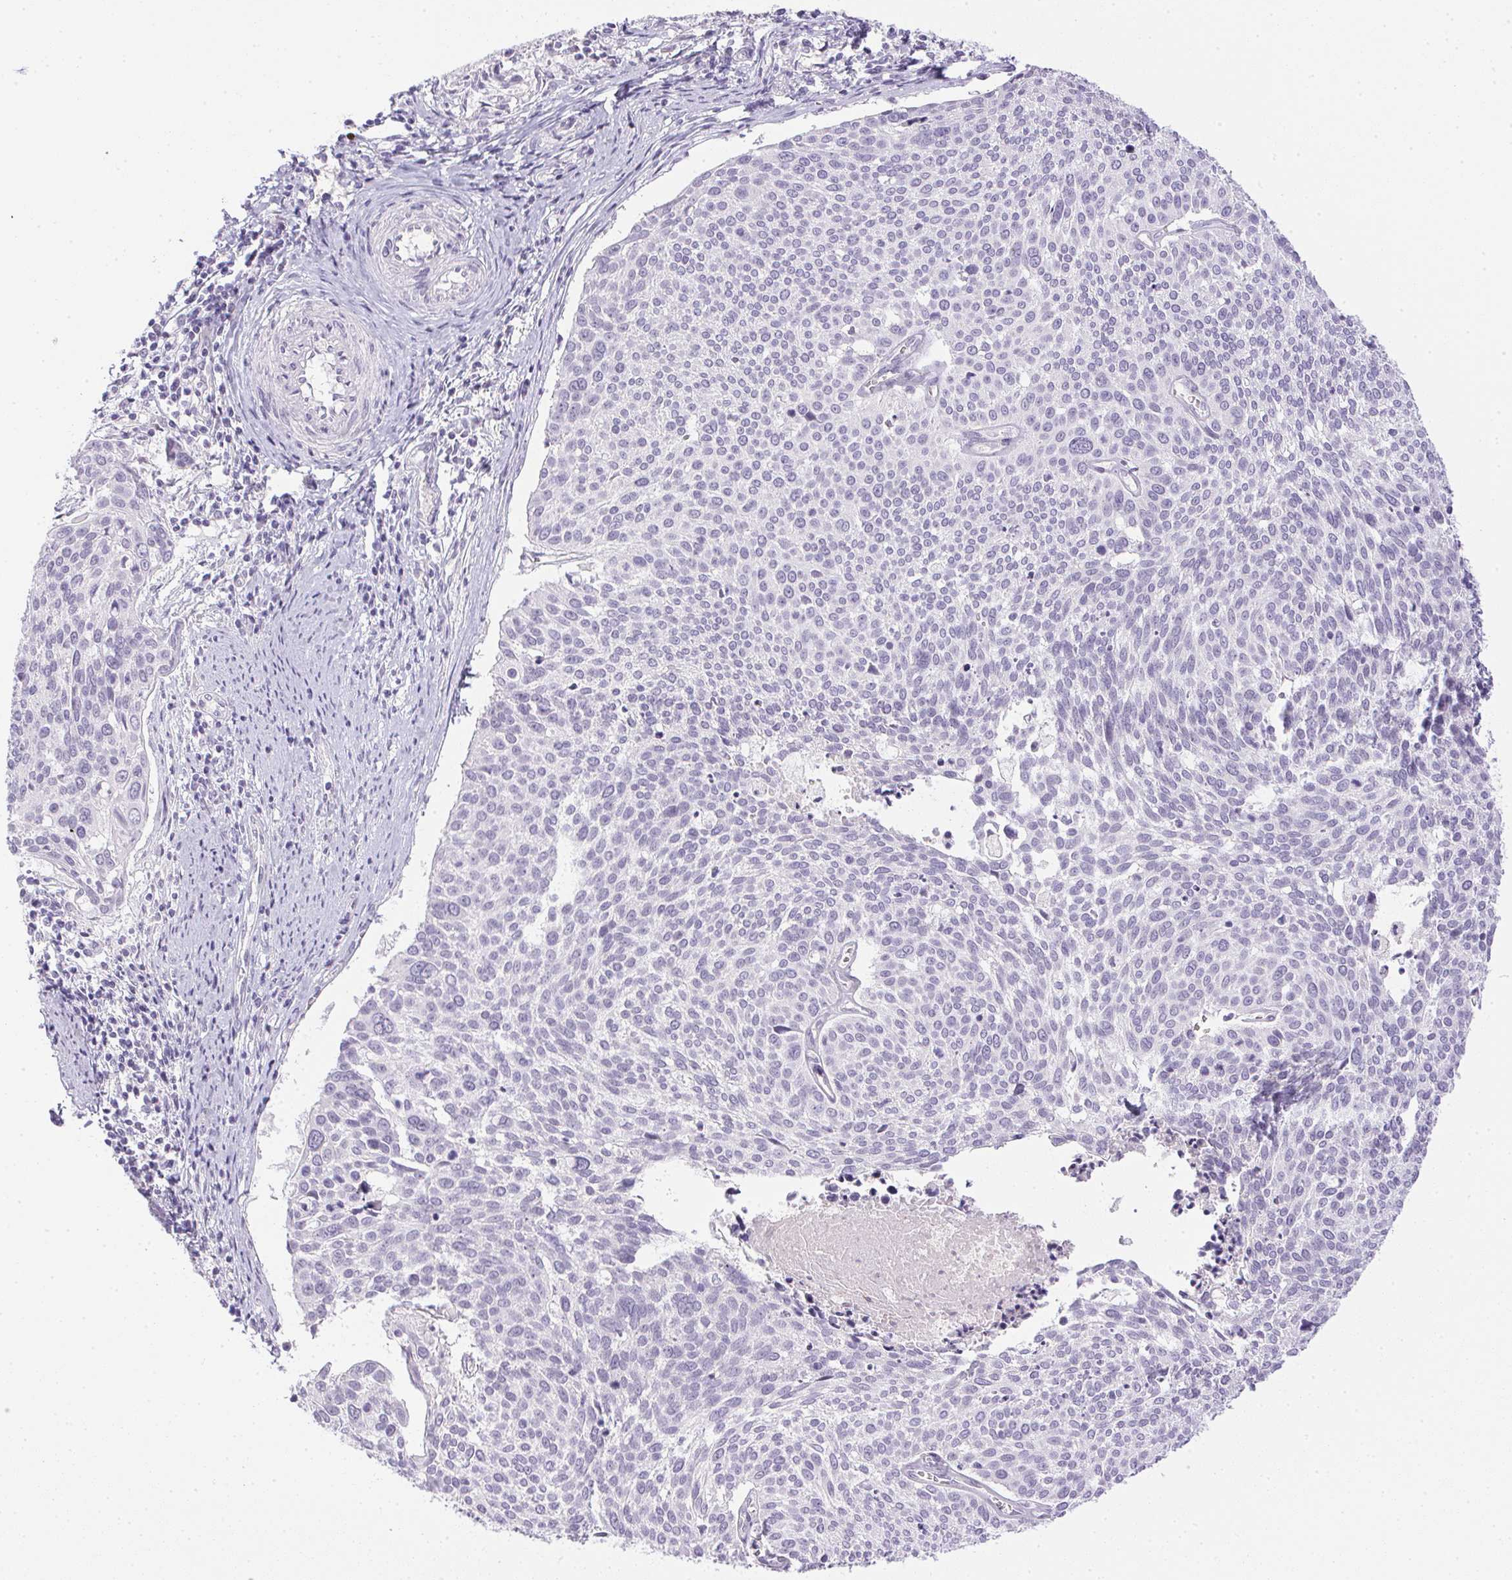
{"staining": {"intensity": "negative", "quantity": "none", "location": "none"}, "tissue": "cervical cancer", "cell_type": "Tumor cells", "image_type": "cancer", "snomed": [{"axis": "morphology", "description": "Squamous cell carcinoma, NOS"}, {"axis": "topography", "description": "Cervix"}], "caption": "This is an immunohistochemistry image of human cervical cancer. There is no positivity in tumor cells.", "gene": "PRL", "patient": {"sex": "female", "age": 39}}